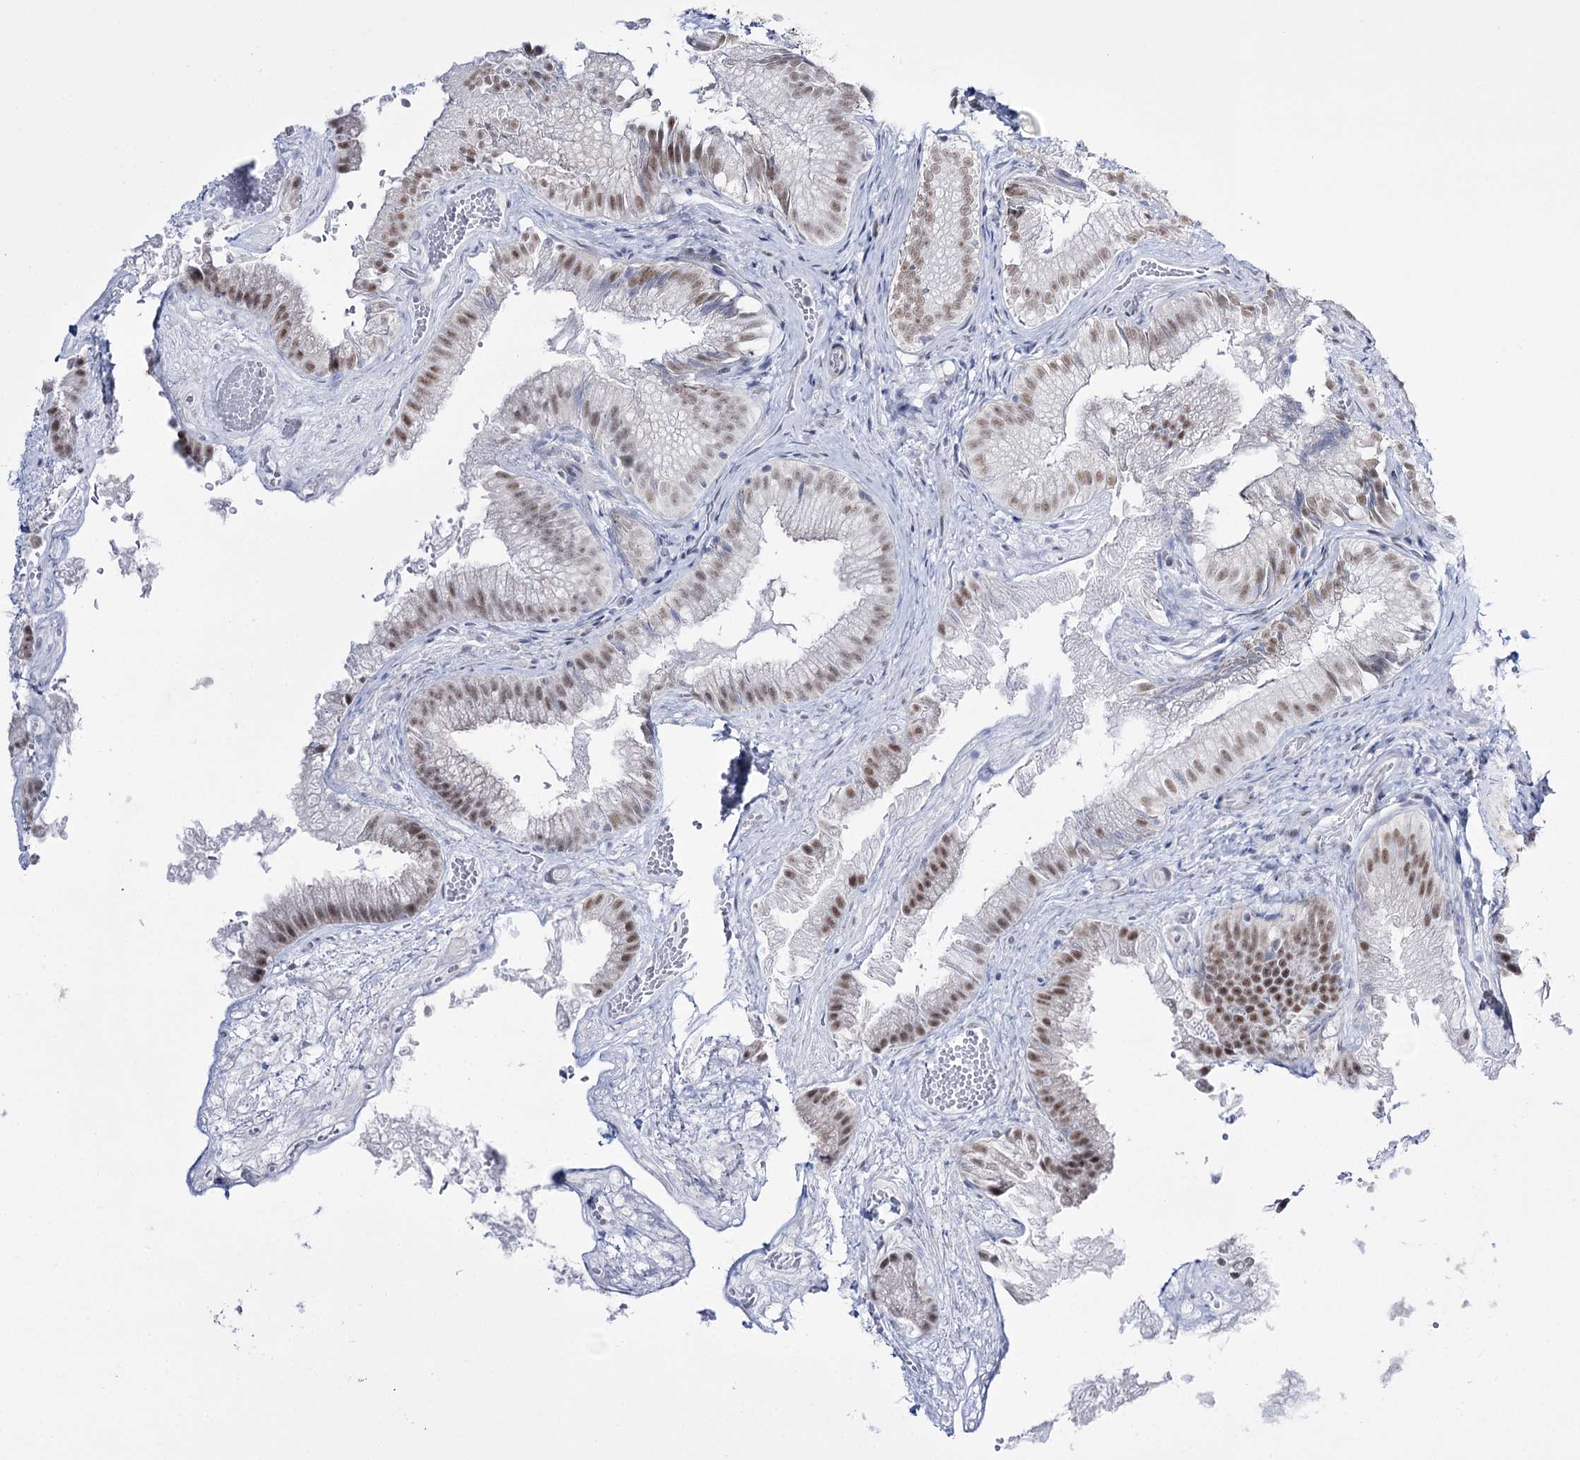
{"staining": {"intensity": "moderate", "quantity": "25%-75%", "location": "nuclear"}, "tissue": "gallbladder", "cell_type": "Glandular cells", "image_type": "normal", "snomed": [{"axis": "morphology", "description": "Normal tissue, NOS"}, {"axis": "topography", "description": "Gallbladder"}], "caption": "Normal gallbladder was stained to show a protein in brown. There is medium levels of moderate nuclear positivity in about 25%-75% of glandular cells.", "gene": "RBM15B", "patient": {"sex": "female", "age": 30}}